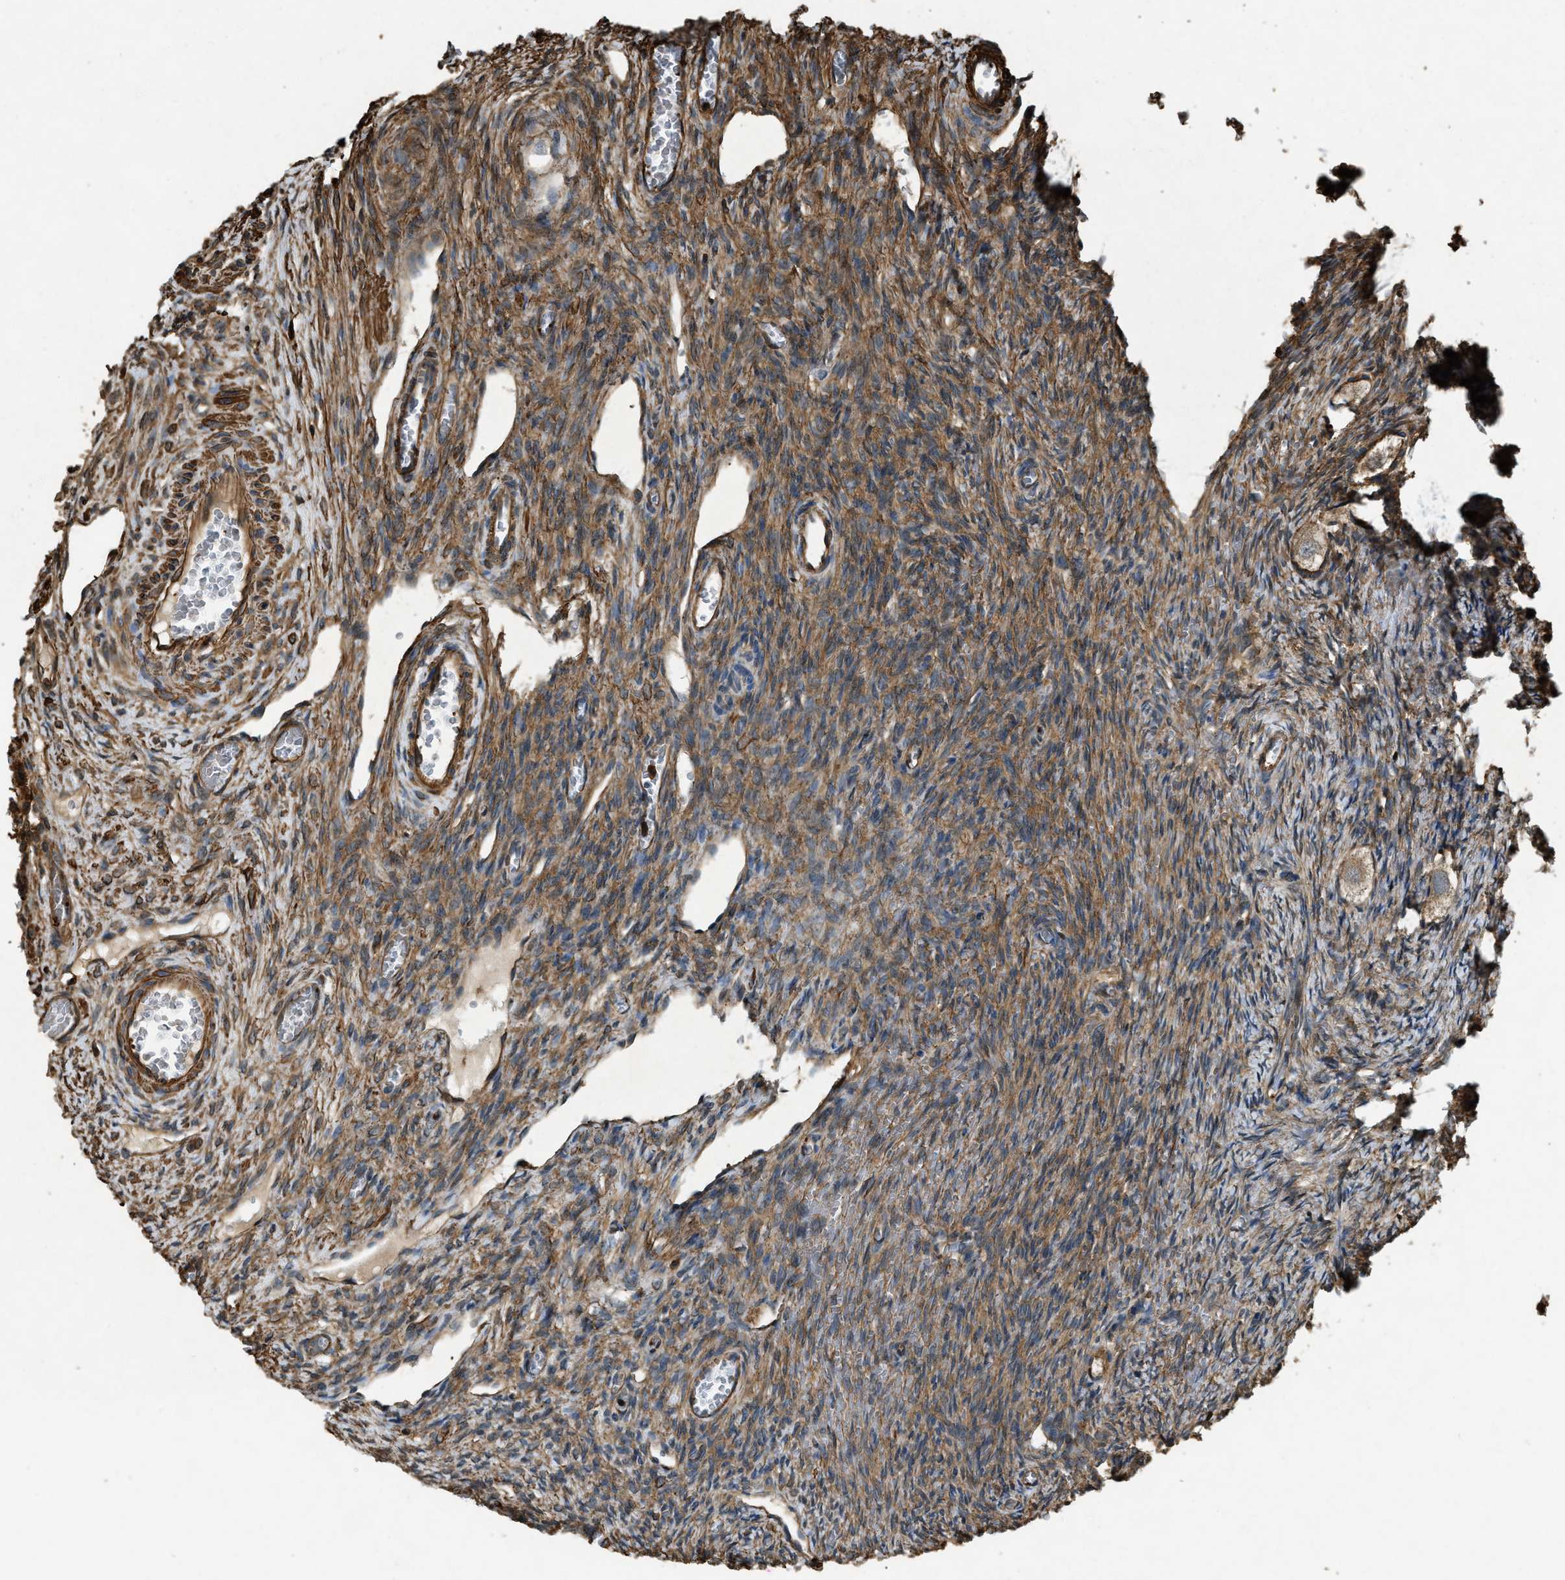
{"staining": {"intensity": "moderate", "quantity": ">75%", "location": "cytoplasmic/membranous"}, "tissue": "ovary", "cell_type": "Follicle cells", "image_type": "normal", "snomed": [{"axis": "morphology", "description": "Normal tissue, NOS"}, {"axis": "topography", "description": "Ovary"}], "caption": "IHC (DAB) staining of unremarkable ovary reveals moderate cytoplasmic/membranous protein staining in about >75% of follicle cells. The staining is performed using DAB (3,3'-diaminobenzidine) brown chromogen to label protein expression. The nuclei are counter-stained blue using hematoxylin.", "gene": "YARS1", "patient": {"sex": "female", "age": 27}}